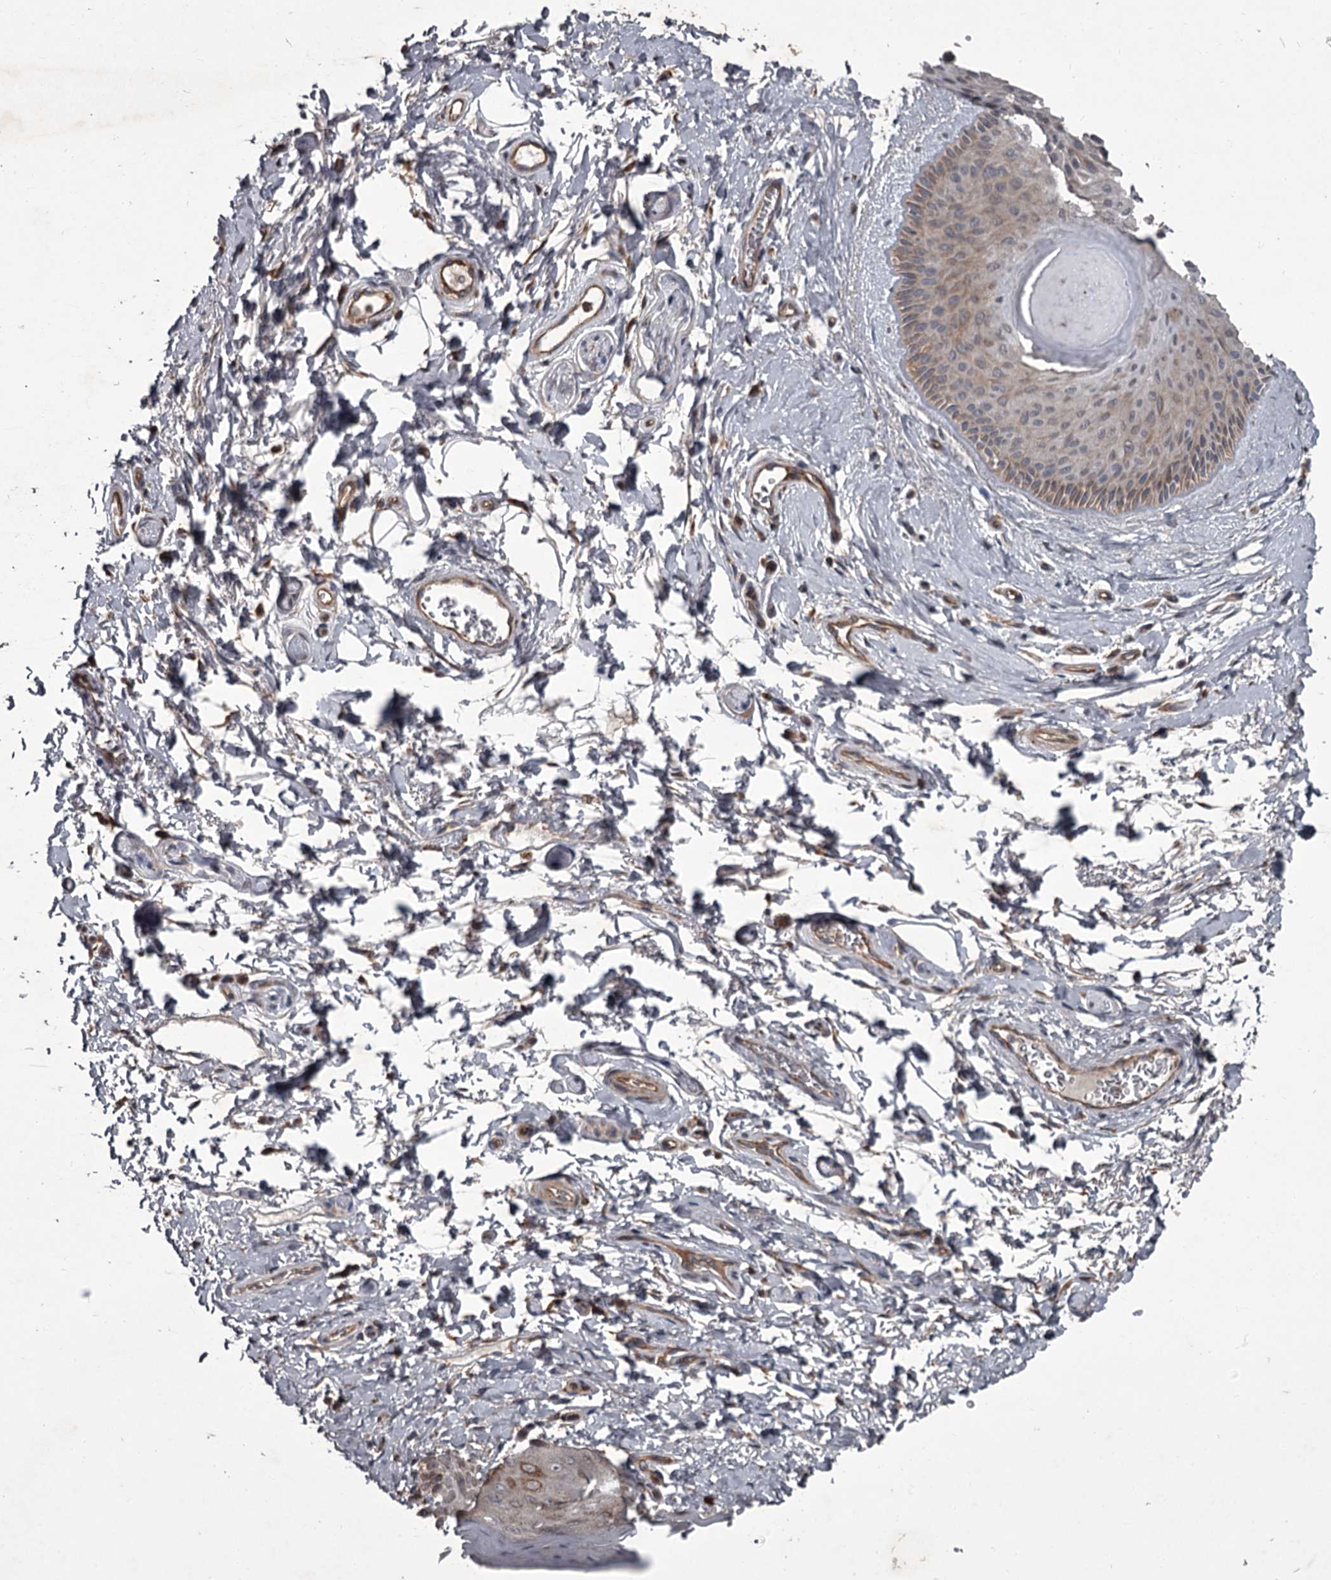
{"staining": {"intensity": "moderate", "quantity": "25%-75%", "location": "cytoplasmic/membranous"}, "tissue": "skin", "cell_type": "Epidermal cells", "image_type": "normal", "snomed": [{"axis": "morphology", "description": "Normal tissue, NOS"}, {"axis": "topography", "description": "Anal"}], "caption": "High-power microscopy captured an immunohistochemistry micrograph of unremarkable skin, revealing moderate cytoplasmic/membranous staining in about 25%-75% of epidermal cells. The staining was performed using DAB (3,3'-diaminobenzidine), with brown indicating positive protein expression. Nuclei are stained blue with hematoxylin.", "gene": "UNC93B1", "patient": {"sex": "male", "age": 44}}